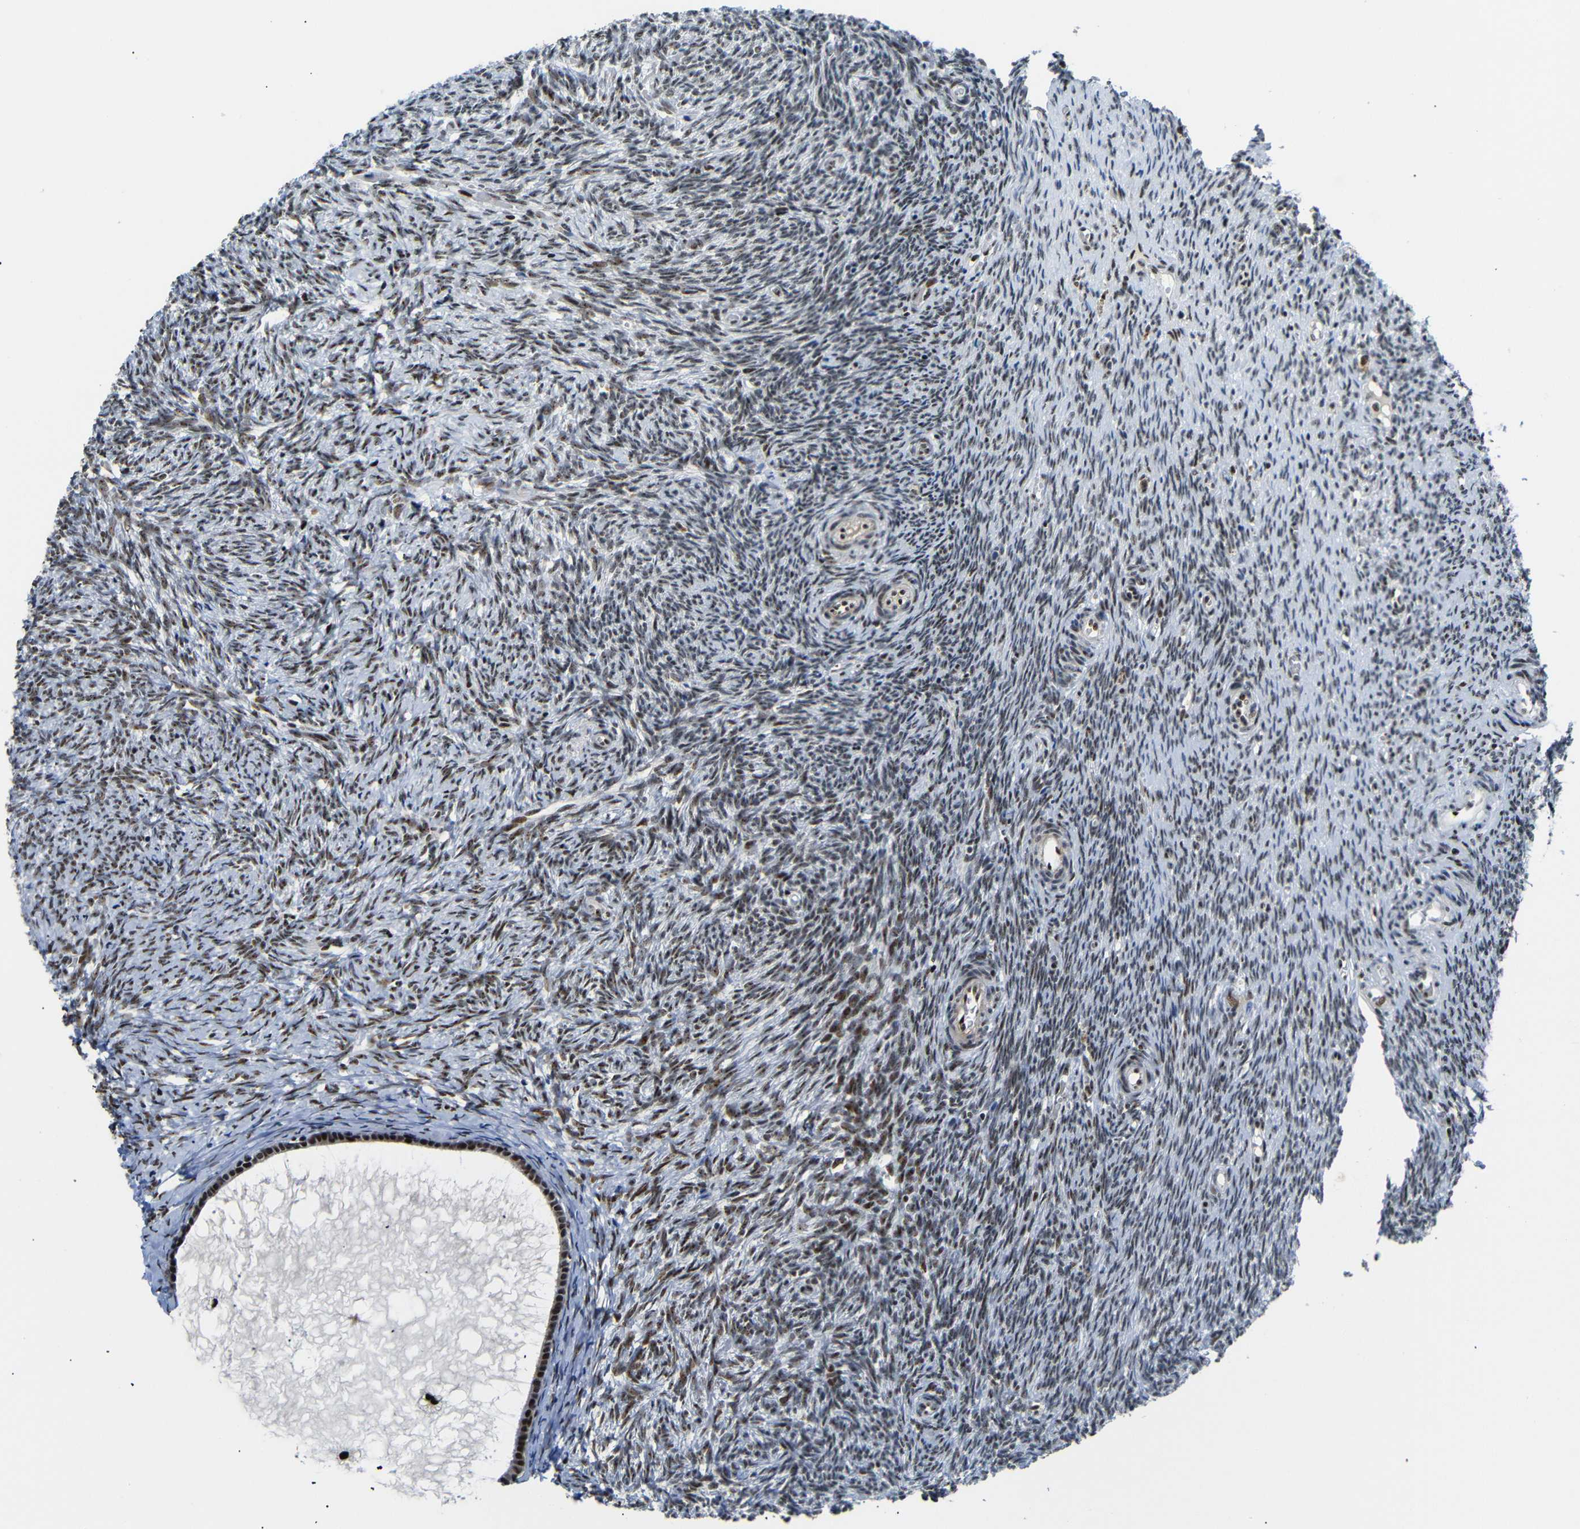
{"staining": {"intensity": "strong", "quantity": ">75%", "location": "nuclear"}, "tissue": "ovary", "cell_type": "Follicle cells", "image_type": "normal", "snomed": [{"axis": "morphology", "description": "Normal tissue, NOS"}, {"axis": "topography", "description": "Ovary"}], "caption": "A high-resolution photomicrograph shows immunohistochemistry staining of normal ovary, which exhibits strong nuclear staining in about >75% of follicle cells.", "gene": "SETDB2", "patient": {"sex": "female", "age": 41}}